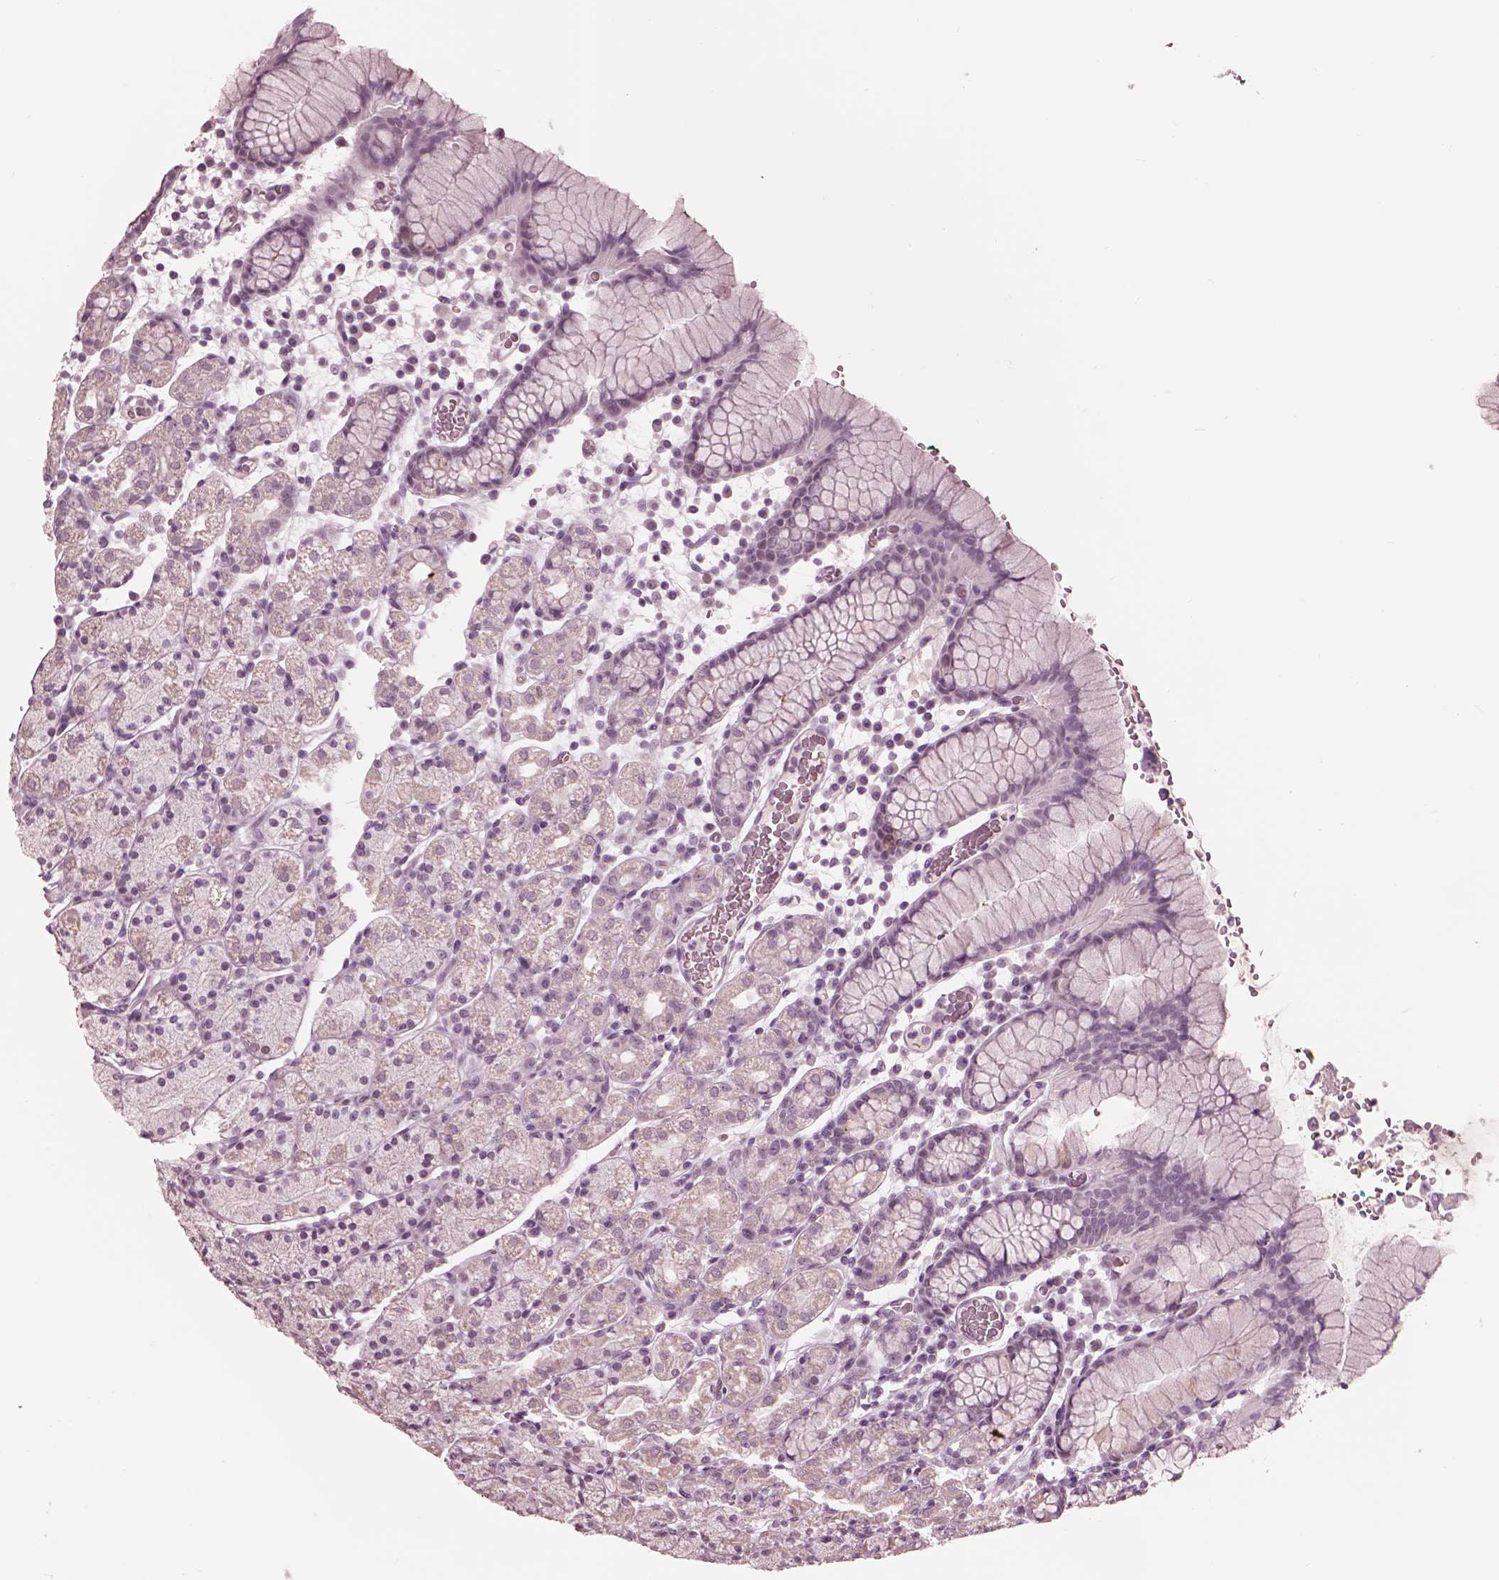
{"staining": {"intensity": "negative", "quantity": "none", "location": "none"}, "tissue": "stomach", "cell_type": "Glandular cells", "image_type": "normal", "snomed": [{"axis": "morphology", "description": "Normal tissue, NOS"}, {"axis": "topography", "description": "Stomach, upper"}, {"axis": "topography", "description": "Stomach"}], "caption": "A high-resolution micrograph shows immunohistochemistry (IHC) staining of normal stomach, which reveals no significant expression in glandular cells. (DAB immunohistochemistry visualized using brightfield microscopy, high magnification).", "gene": "GARIN4", "patient": {"sex": "male", "age": 62}}